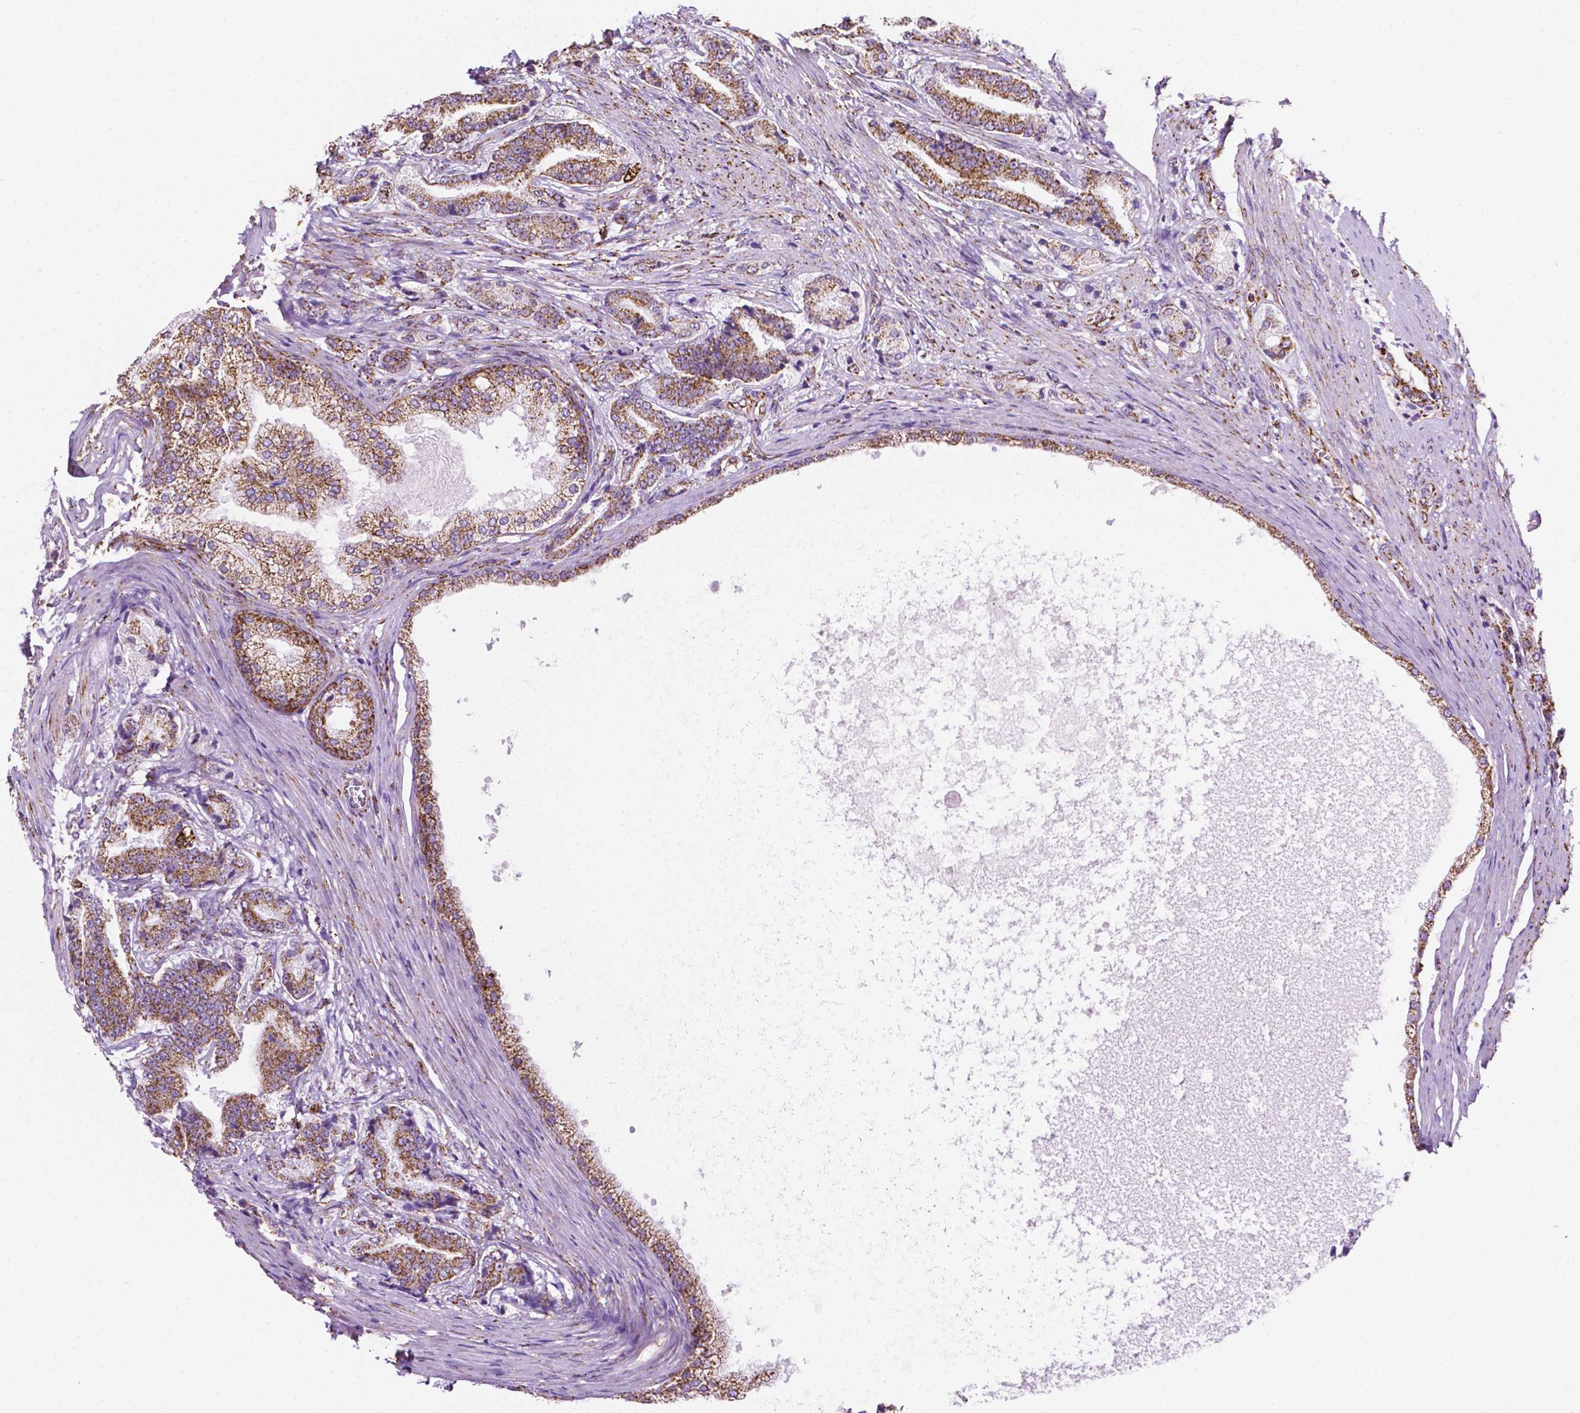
{"staining": {"intensity": "moderate", "quantity": ">75%", "location": "cytoplasmic/membranous"}, "tissue": "prostate cancer", "cell_type": "Tumor cells", "image_type": "cancer", "snomed": [{"axis": "morphology", "description": "Adenocarcinoma, High grade"}, {"axis": "topography", "description": "Prostate and seminal vesicle, NOS"}], "caption": "Immunohistochemistry (IHC) photomicrograph of prostate high-grade adenocarcinoma stained for a protein (brown), which displays medium levels of moderate cytoplasmic/membranous positivity in approximately >75% of tumor cells.", "gene": "RMDN3", "patient": {"sex": "male", "age": 61}}